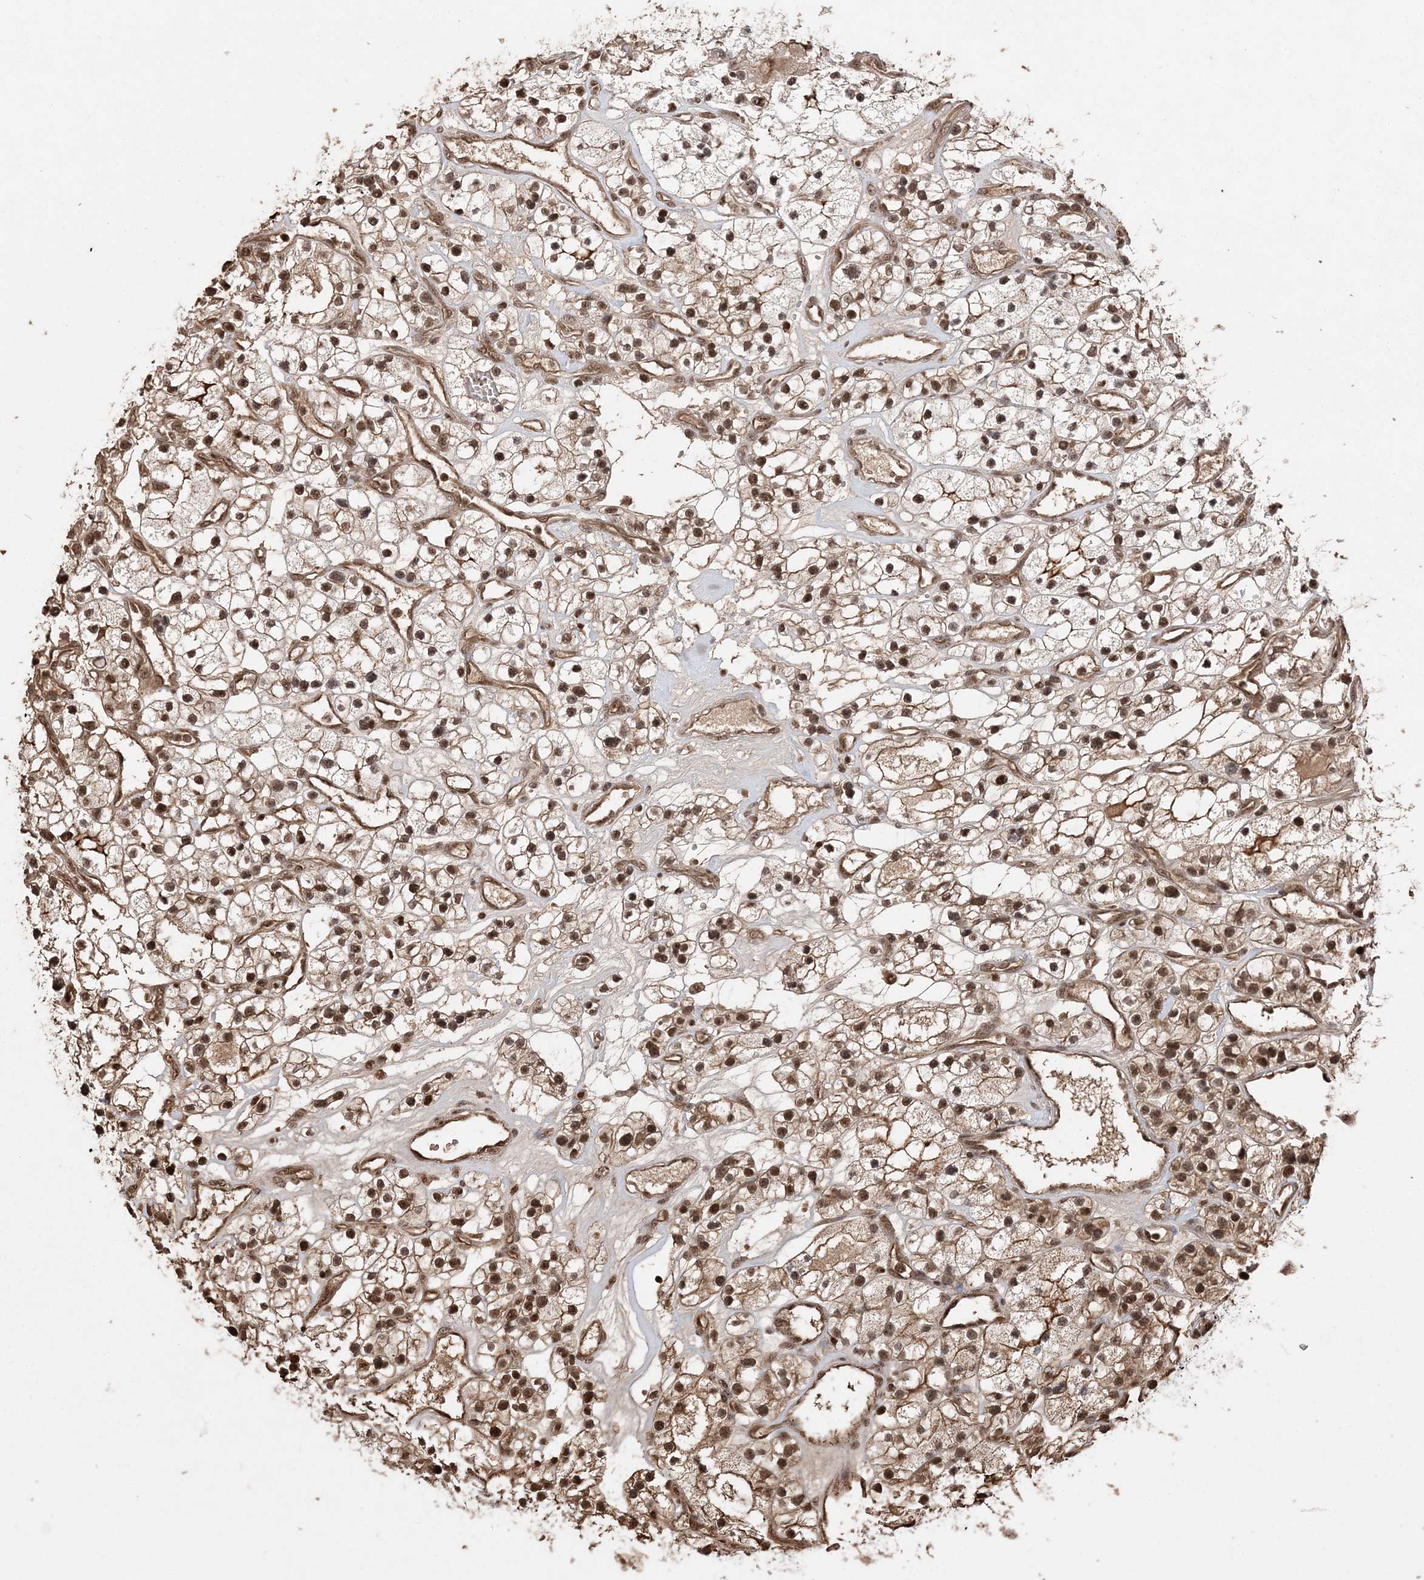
{"staining": {"intensity": "strong", "quantity": ">75%", "location": "cytoplasmic/membranous,nuclear"}, "tissue": "renal cancer", "cell_type": "Tumor cells", "image_type": "cancer", "snomed": [{"axis": "morphology", "description": "Adenocarcinoma, NOS"}, {"axis": "topography", "description": "Kidney"}], "caption": "High-magnification brightfield microscopy of adenocarcinoma (renal) stained with DAB (brown) and counterstained with hematoxylin (blue). tumor cells exhibit strong cytoplasmic/membranous and nuclear positivity is identified in about>75% of cells.", "gene": "RBM17", "patient": {"sex": "female", "age": 57}}